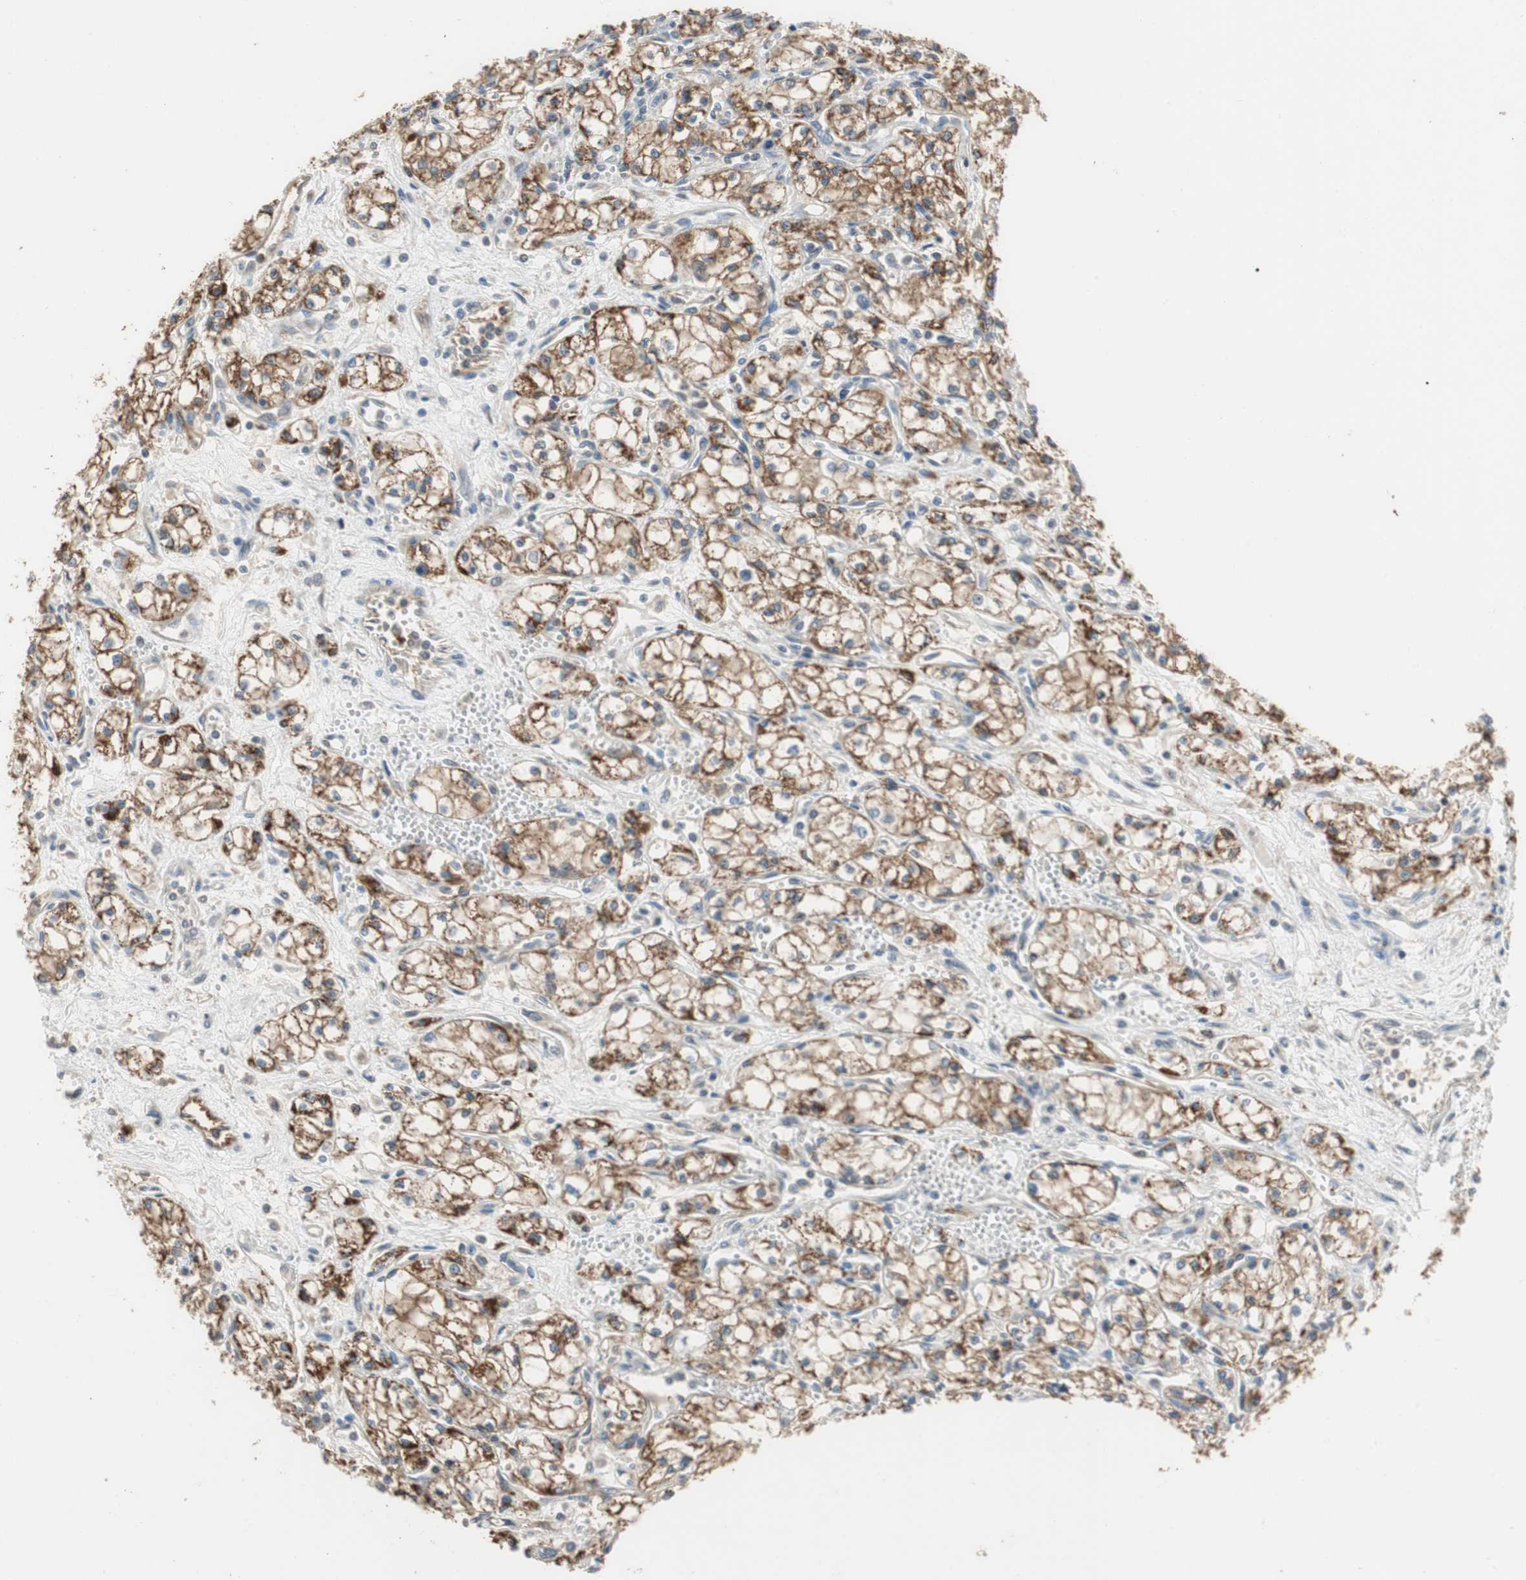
{"staining": {"intensity": "moderate", "quantity": "25%-75%", "location": "cytoplasmic/membranous"}, "tissue": "renal cancer", "cell_type": "Tumor cells", "image_type": "cancer", "snomed": [{"axis": "morphology", "description": "Normal tissue, NOS"}, {"axis": "morphology", "description": "Adenocarcinoma, NOS"}, {"axis": "topography", "description": "Kidney"}], "caption": "Immunohistochemistry staining of renal cancer (adenocarcinoma), which demonstrates medium levels of moderate cytoplasmic/membranous positivity in about 25%-75% of tumor cells indicating moderate cytoplasmic/membranous protein staining. The staining was performed using DAB (brown) for protein detection and nuclei were counterstained in hematoxylin (blue).", "gene": "ALPL", "patient": {"sex": "male", "age": 59}}